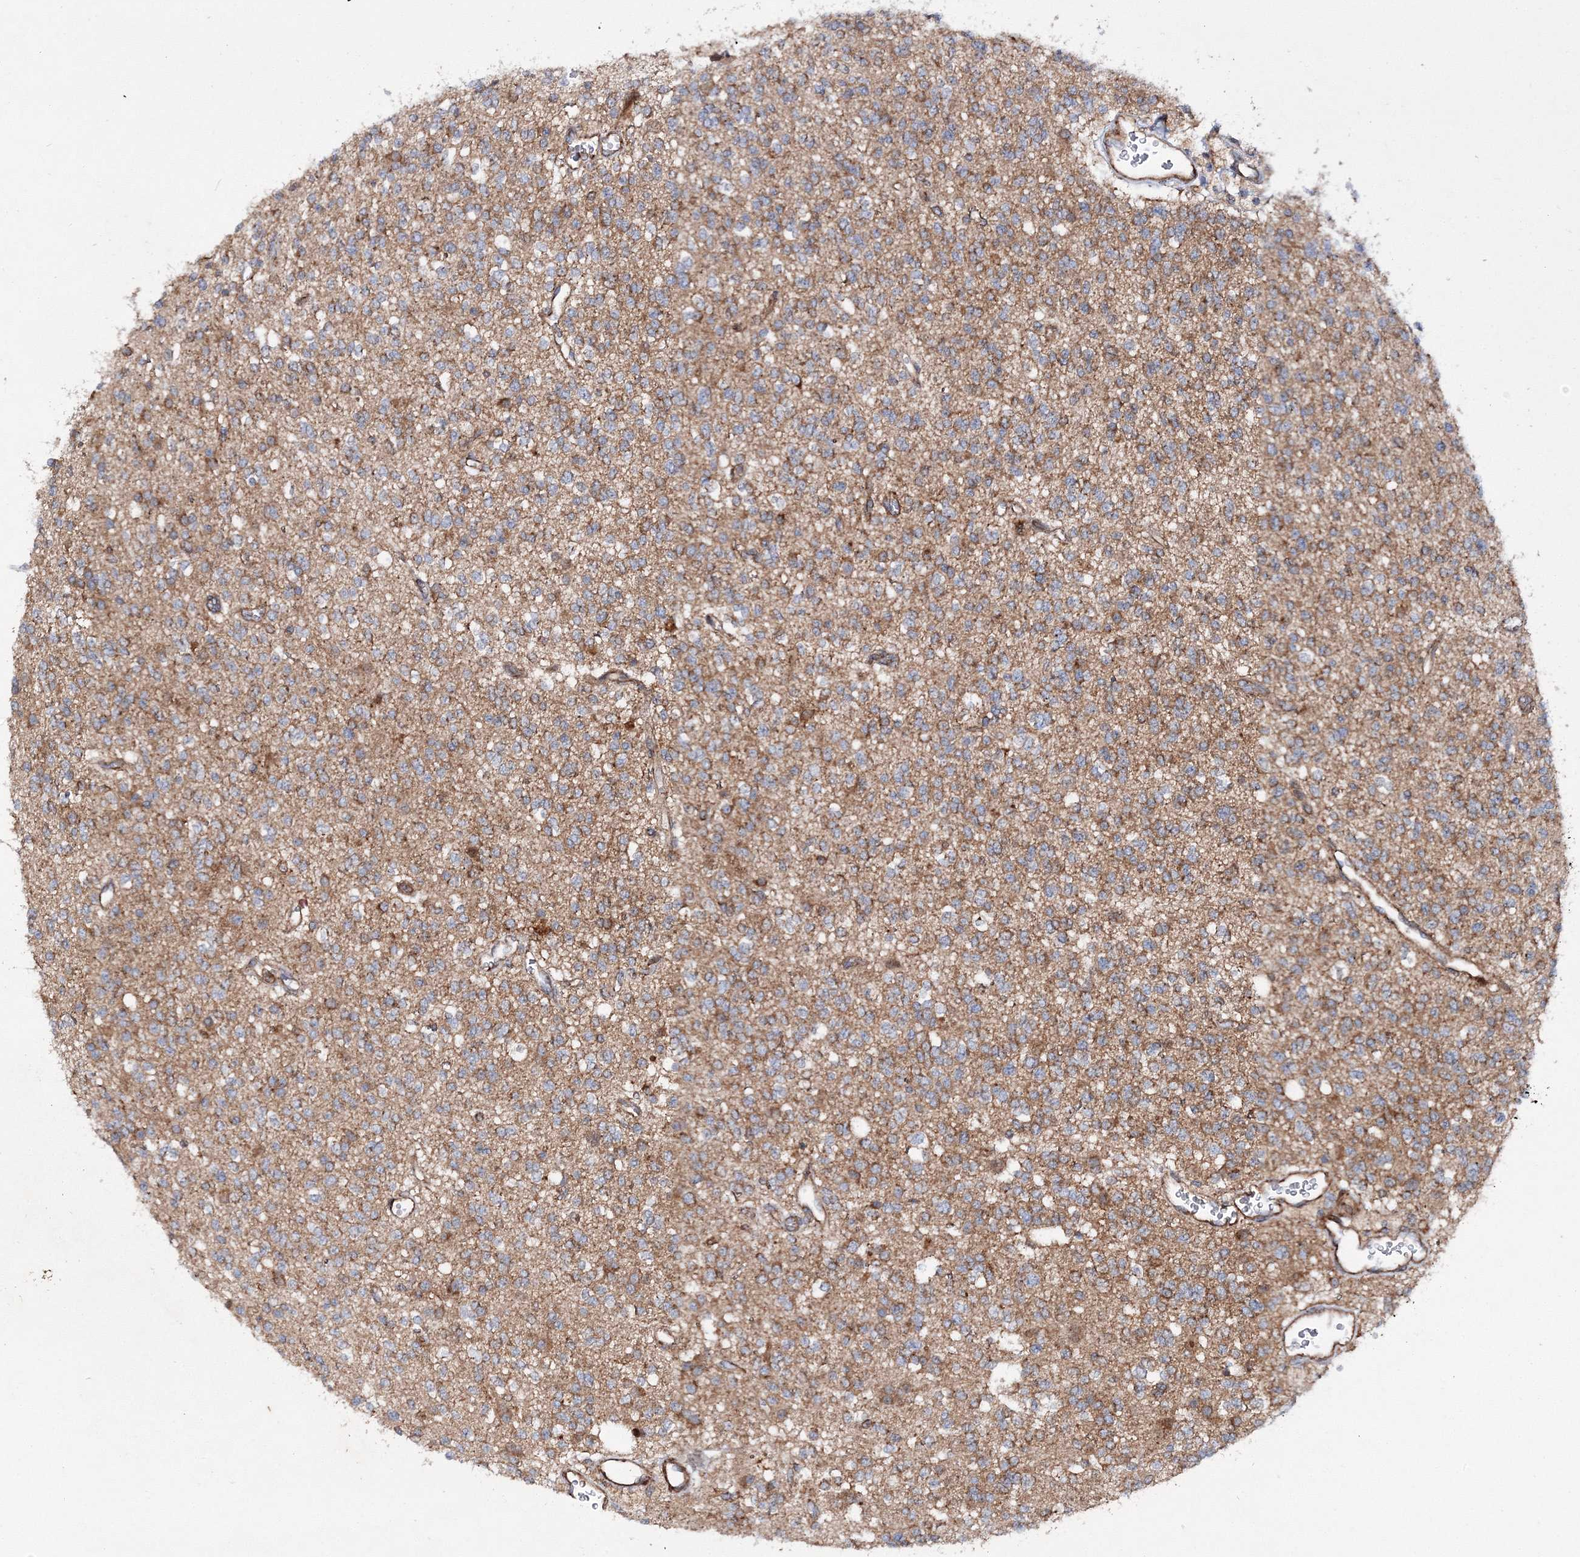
{"staining": {"intensity": "moderate", "quantity": "<25%", "location": "cytoplasmic/membranous"}, "tissue": "glioma", "cell_type": "Tumor cells", "image_type": "cancer", "snomed": [{"axis": "morphology", "description": "Glioma, malignant, High grade"}, {"axis": "topography", "description": "Brain"}], "caption": "Immunohistochemical staining of human high-grade glioma (malignant) shows low levels of moderate cytoplasmic/membranous staining in about <25% of tumor cells.", "gene": "DNAJC13", "patient": {"sex": "male", "age": 34}}